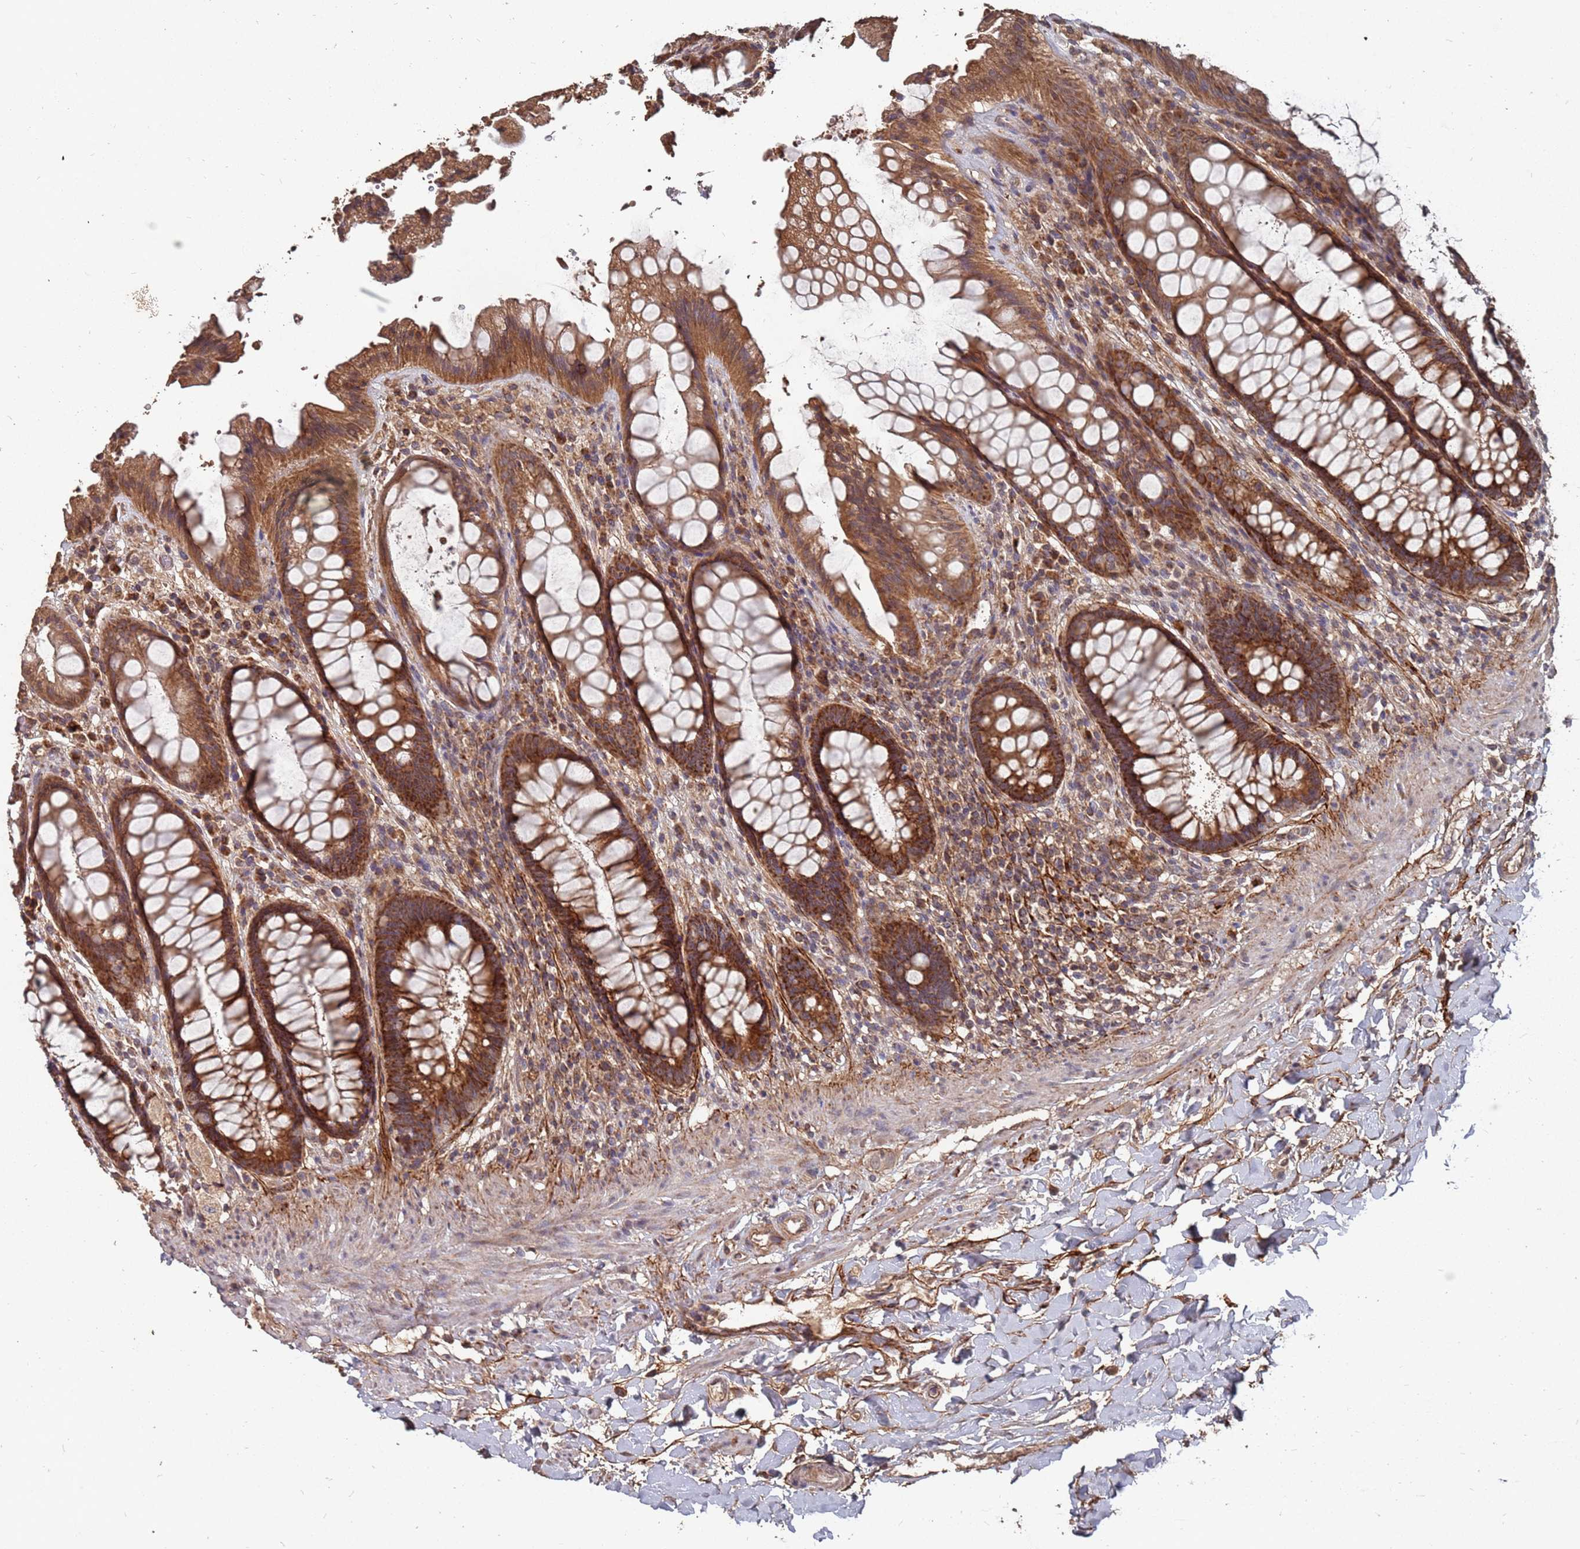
{"staining": {"intensity": "strong", "quantity": ">75%", "location": "cytoplasmic/membranous"}, "tissue": "rectum", "cell_type": "Glandular cells", "image_type": "normal", "snomed": [{"axis": "morphology", "description": "Normal tissue, NOS"}, {"axis": "topography", "description": "Rectum"}], "caption": "Normal rectum shows strong cytoplasmic/membranous staining in approximately >75% of glandular cells The staining was performed using DAB (3,3'-diaminobenzidine) to visualize the protein expression in brown, while the nuclei were stained in blue with hematoxylin (Magnification: 20x)..", "gene": "PRORP", "patient": {"sex": "female", "age": 46}}